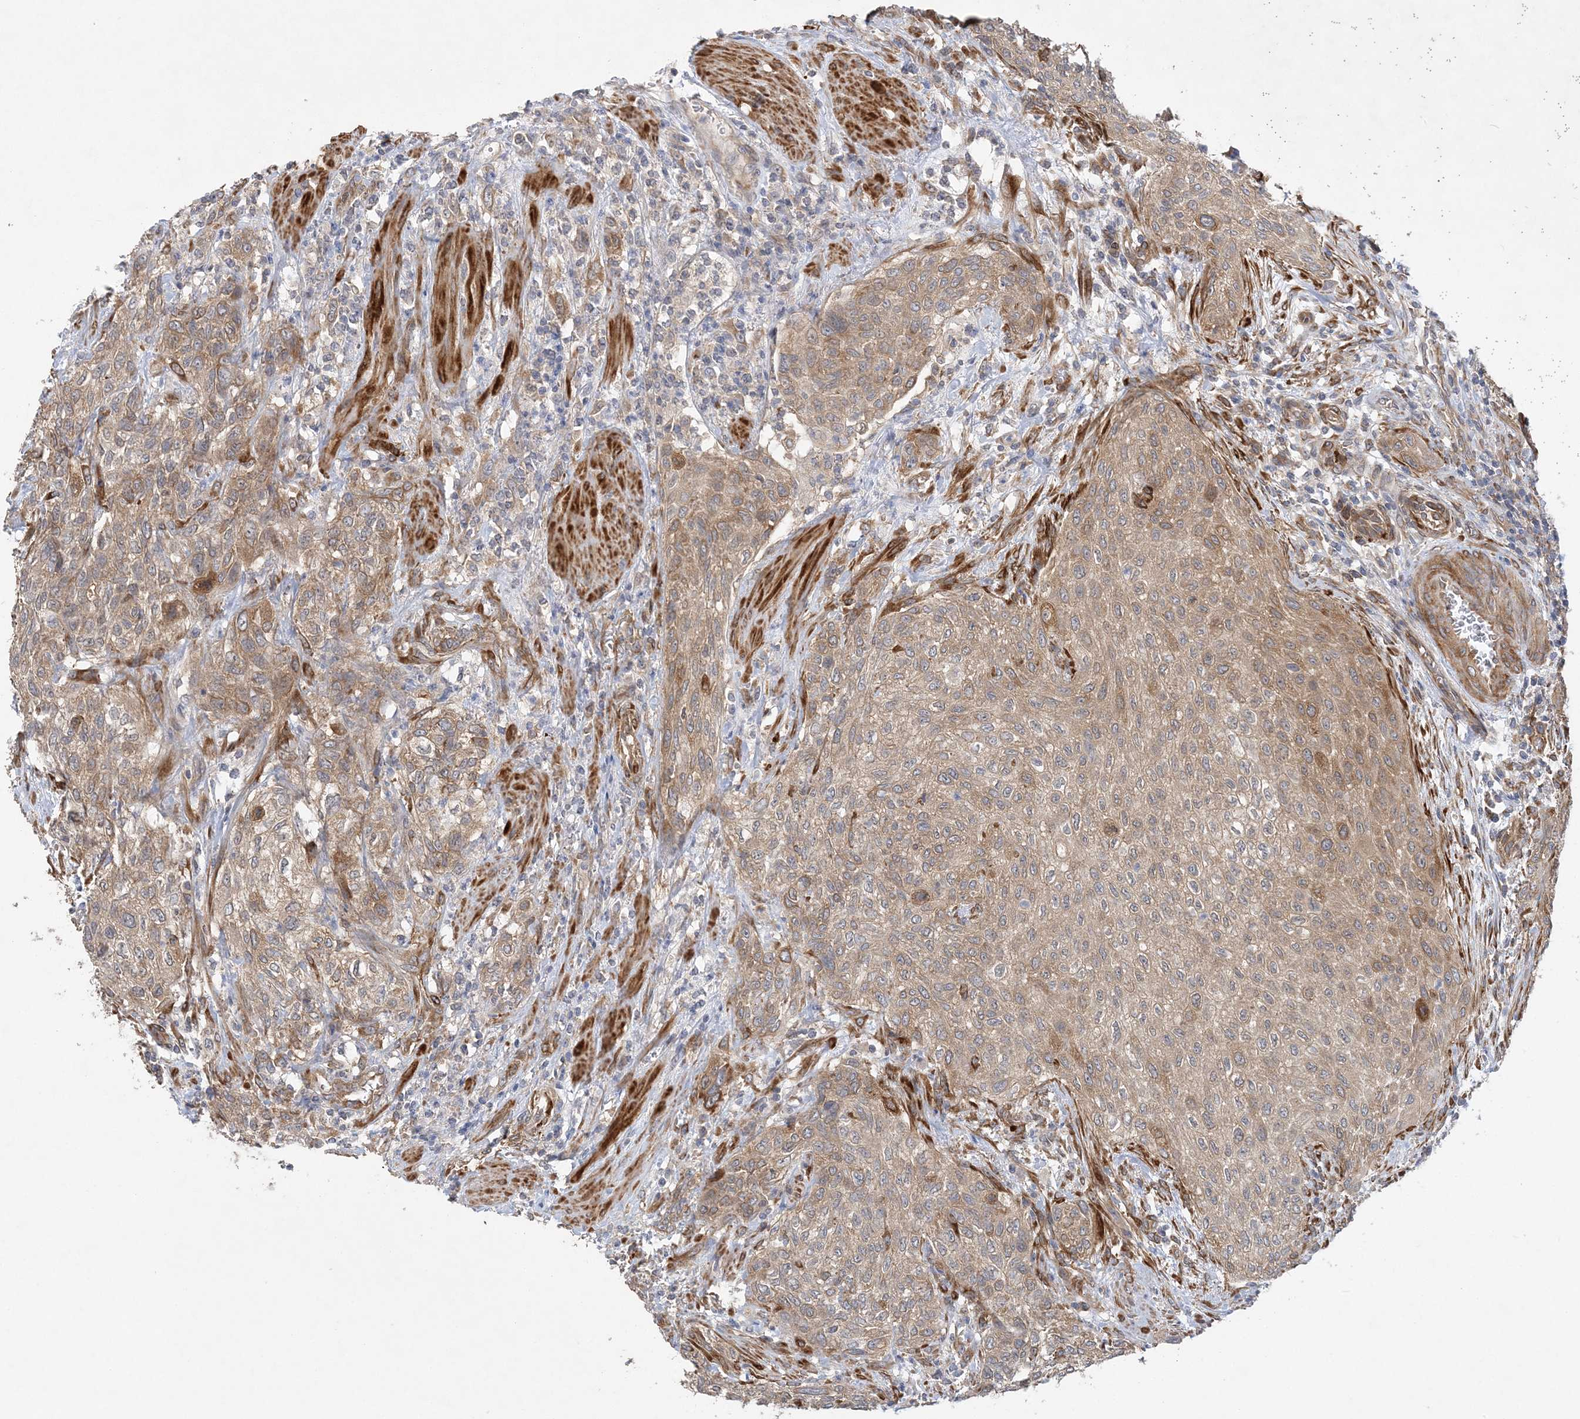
{"staining": {"intensity": "moderate", "quantity": ">75%", "location": "cytoplasmic/membranous"}, "tissue": "urothelial cancer", "cell_type": "Tumor cells", "image_type": "cancer", "snomed": [{"axis": "morphology", "description": "Urothelial carcinoma, High grade"}, {"axis": "topography", "description": "Urinary bladder"}], "caption": "Tumor cells display moderate cytoplasmic/membranous expression in approximately >75% of cells in high-grade urothelial carcinoma. Using DAB (brown) and hematoxylin (blue) stains, captured at high magnification using brightfield microscopy.", "gene": "MAP4K5", "patient": {"sex": "male", "age": 35}}